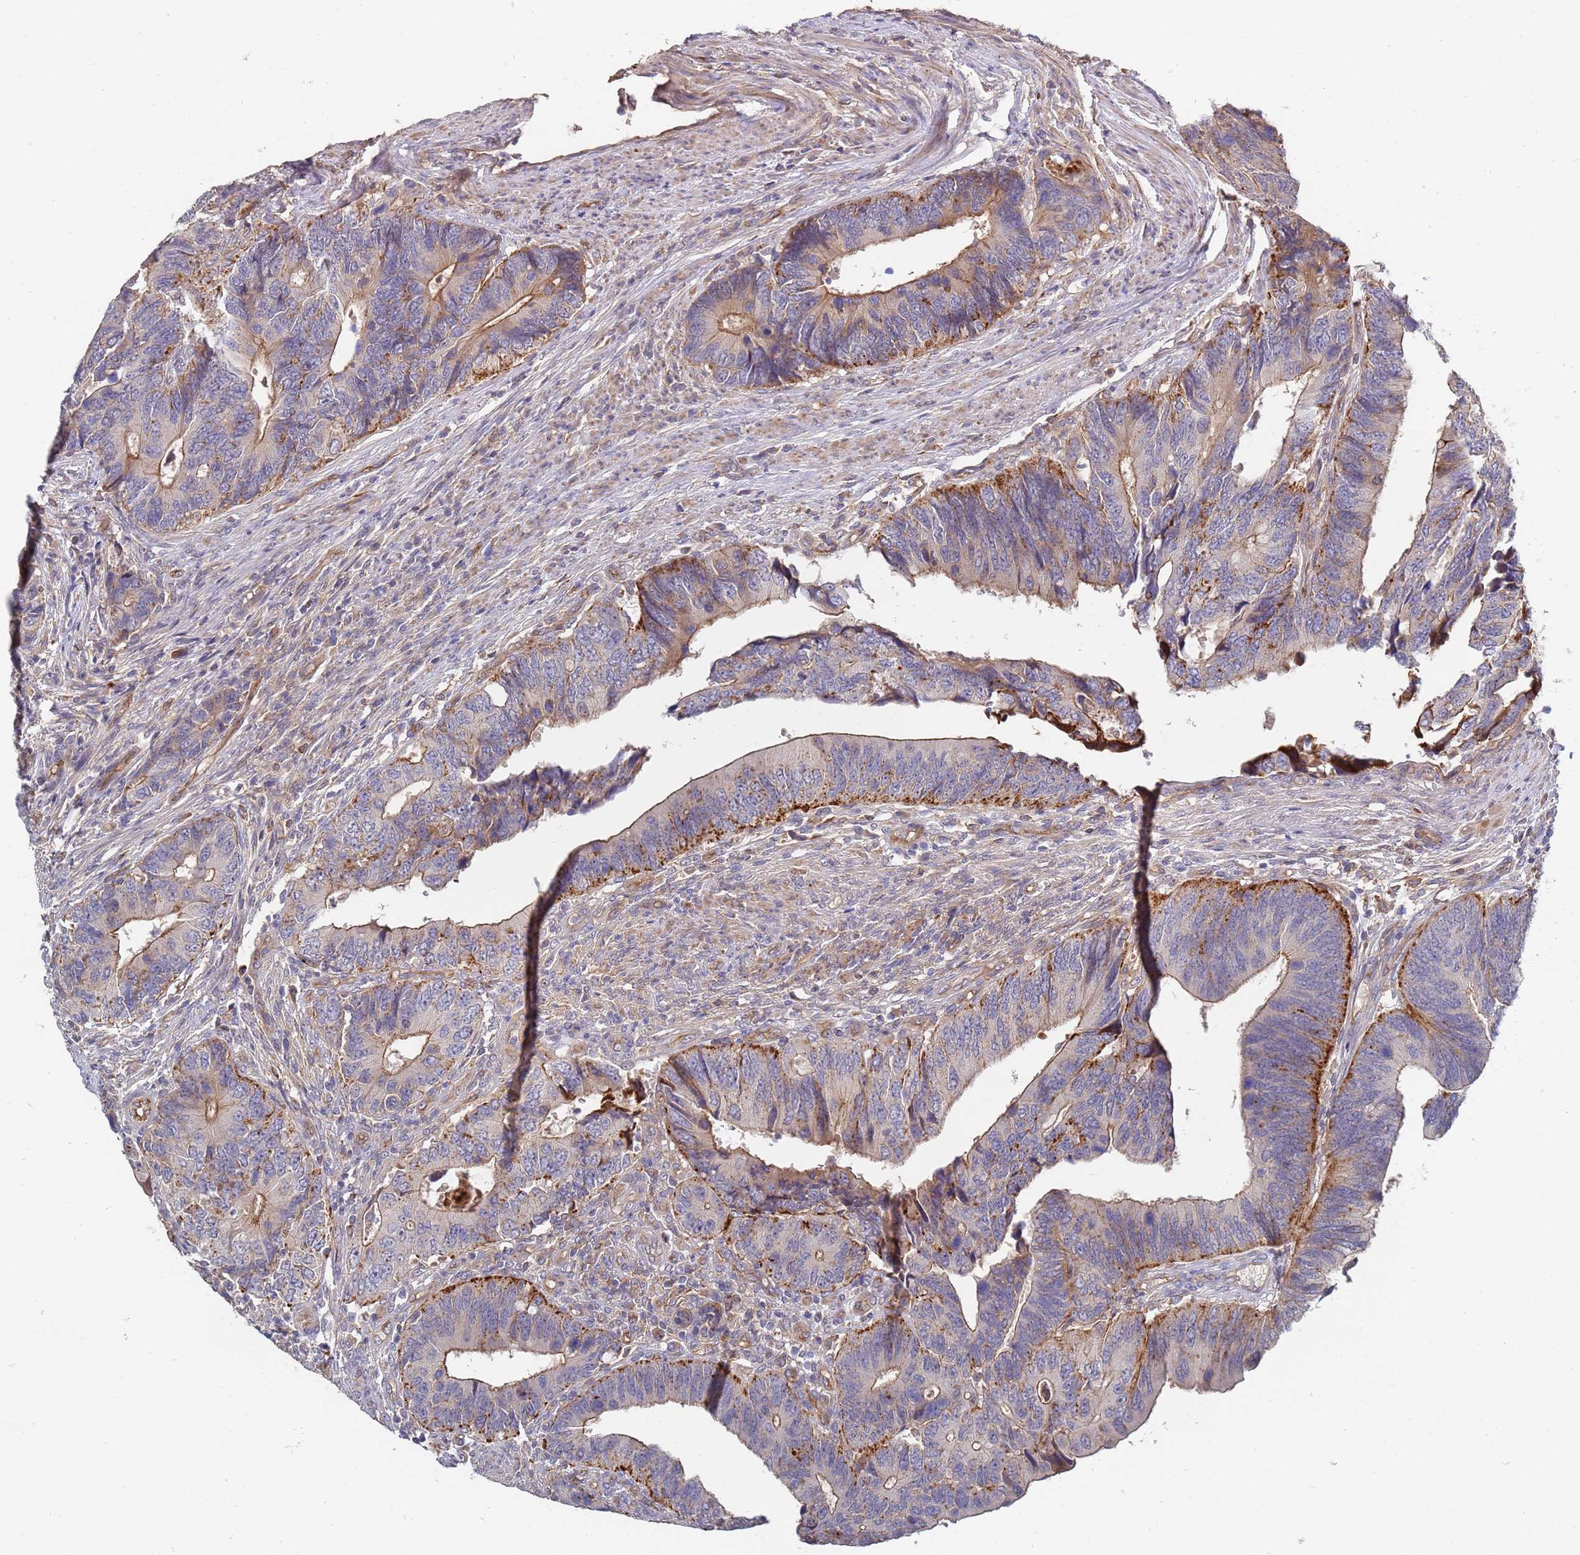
{"staining": {"intensity": "moderate", "quantity": "25%-75%", "location": "cytoplasmic/membranous"}, "tissue": "colorectal cancer", "cell_type": "Tumor cells", "image_type": "cancer", "snomed": [{"axis": "morphology", "description": "Adenocarcinoma, NOS"}, {"axis": "topography", "description": "Colon"}], "caption": "Immunohistochemical staining of colorectal cancer (adenocarcinoma) displays medium levels of moderate cytoplasmic/membranous positivity in about 25%-75% of tumor cells.", "gene": "ABCB6", "patient": {"sex": "male", "age": 87}}